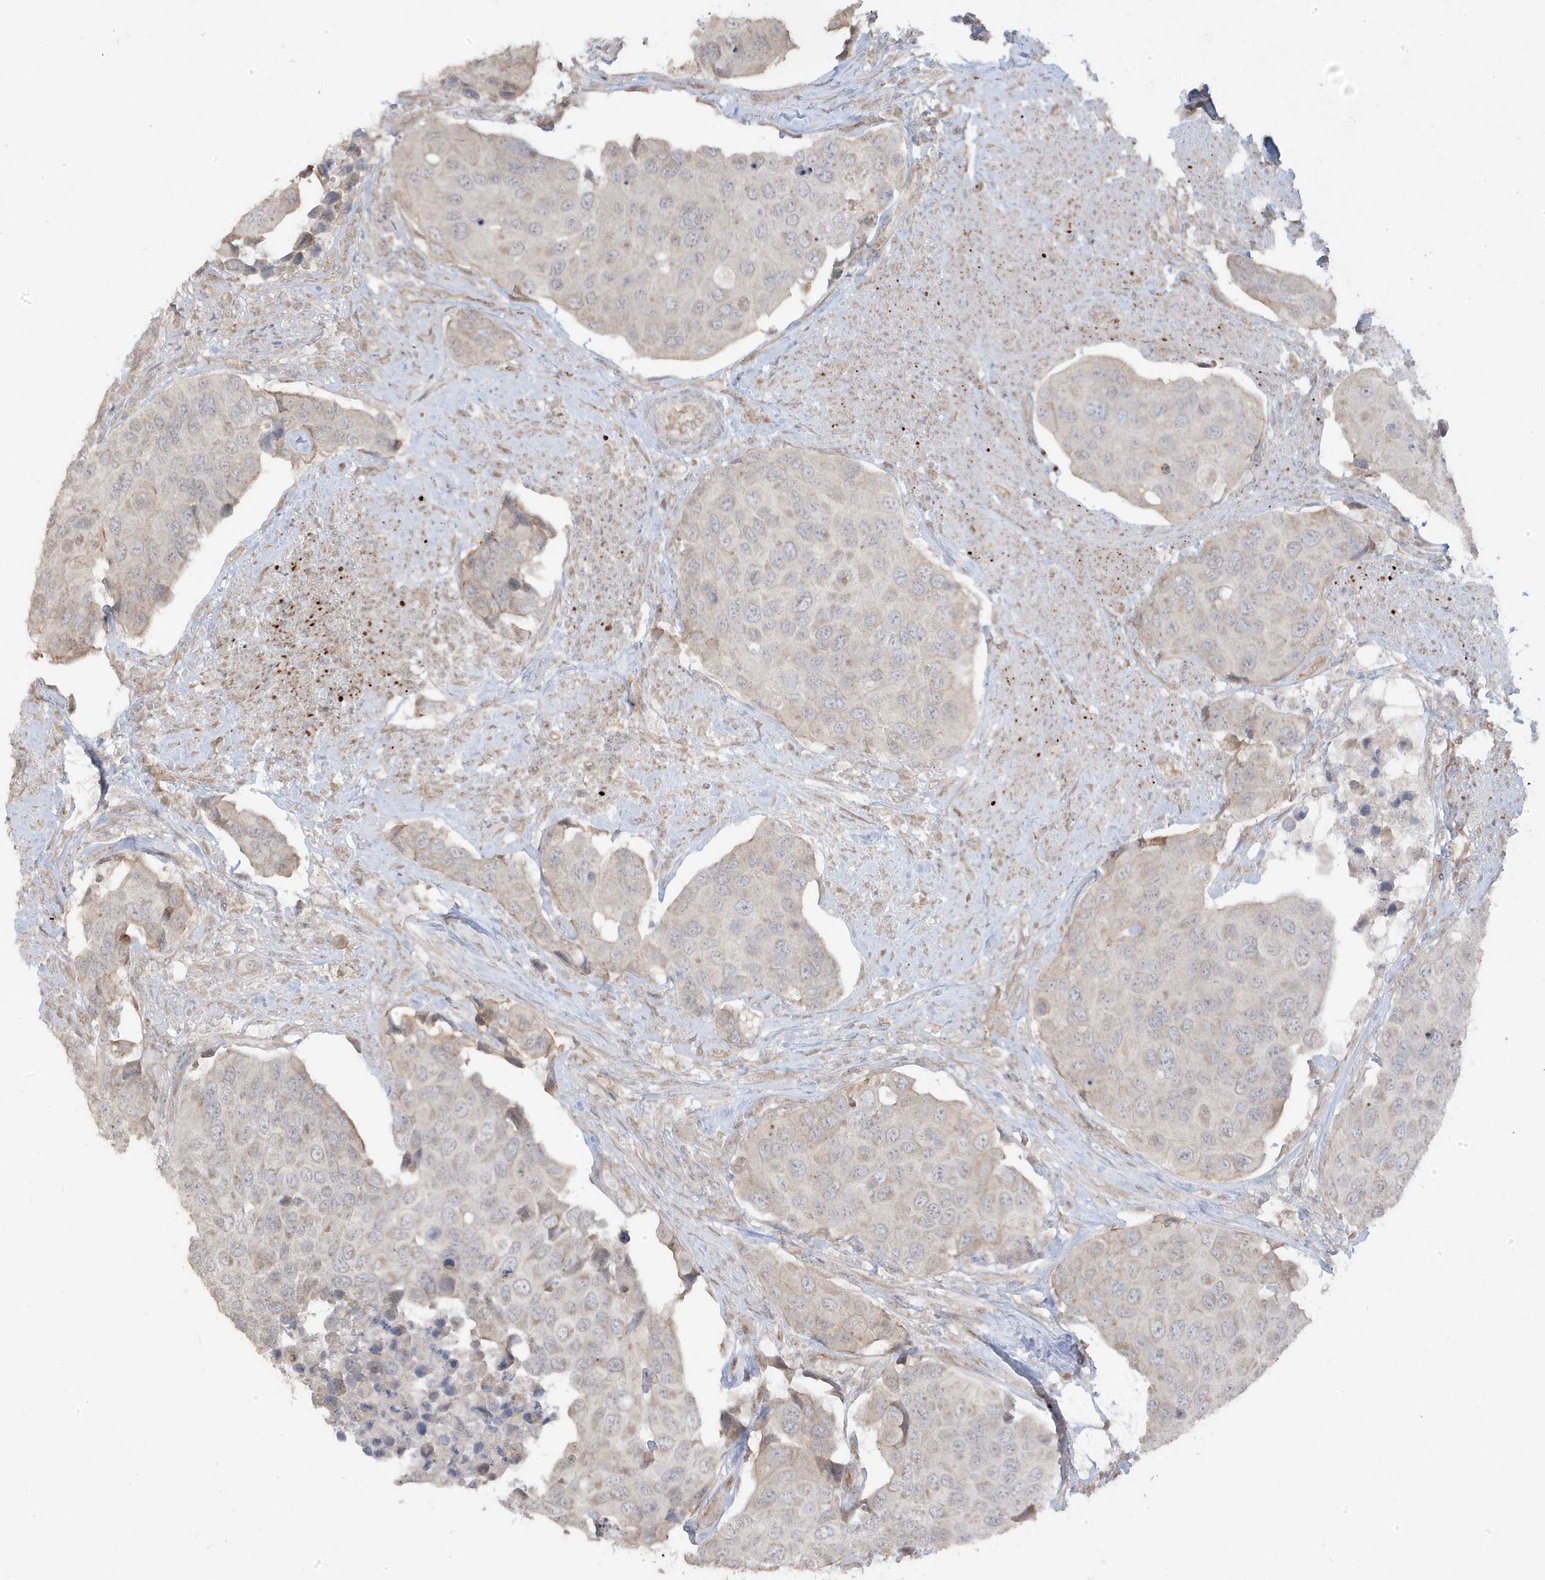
{"staining": {"intensity": "negative", "quantity": "none", "location": "none"}, "tissue": "urothelial cancer", "cell_type": "Tumor cells", "image_type": "cancer", "snomed": [{"axis": "morphology", "description": "Urothelial carcinoma, High grade"}, {"axis": "topography", "description": "Urinary bladder"}], "caption": "Immunohistochemical staining of human urothelial cancer exhibits no significant expression in tumor cells.", "gene": "DNAJC12", "patient": {"sex": "male", "age": 74}}